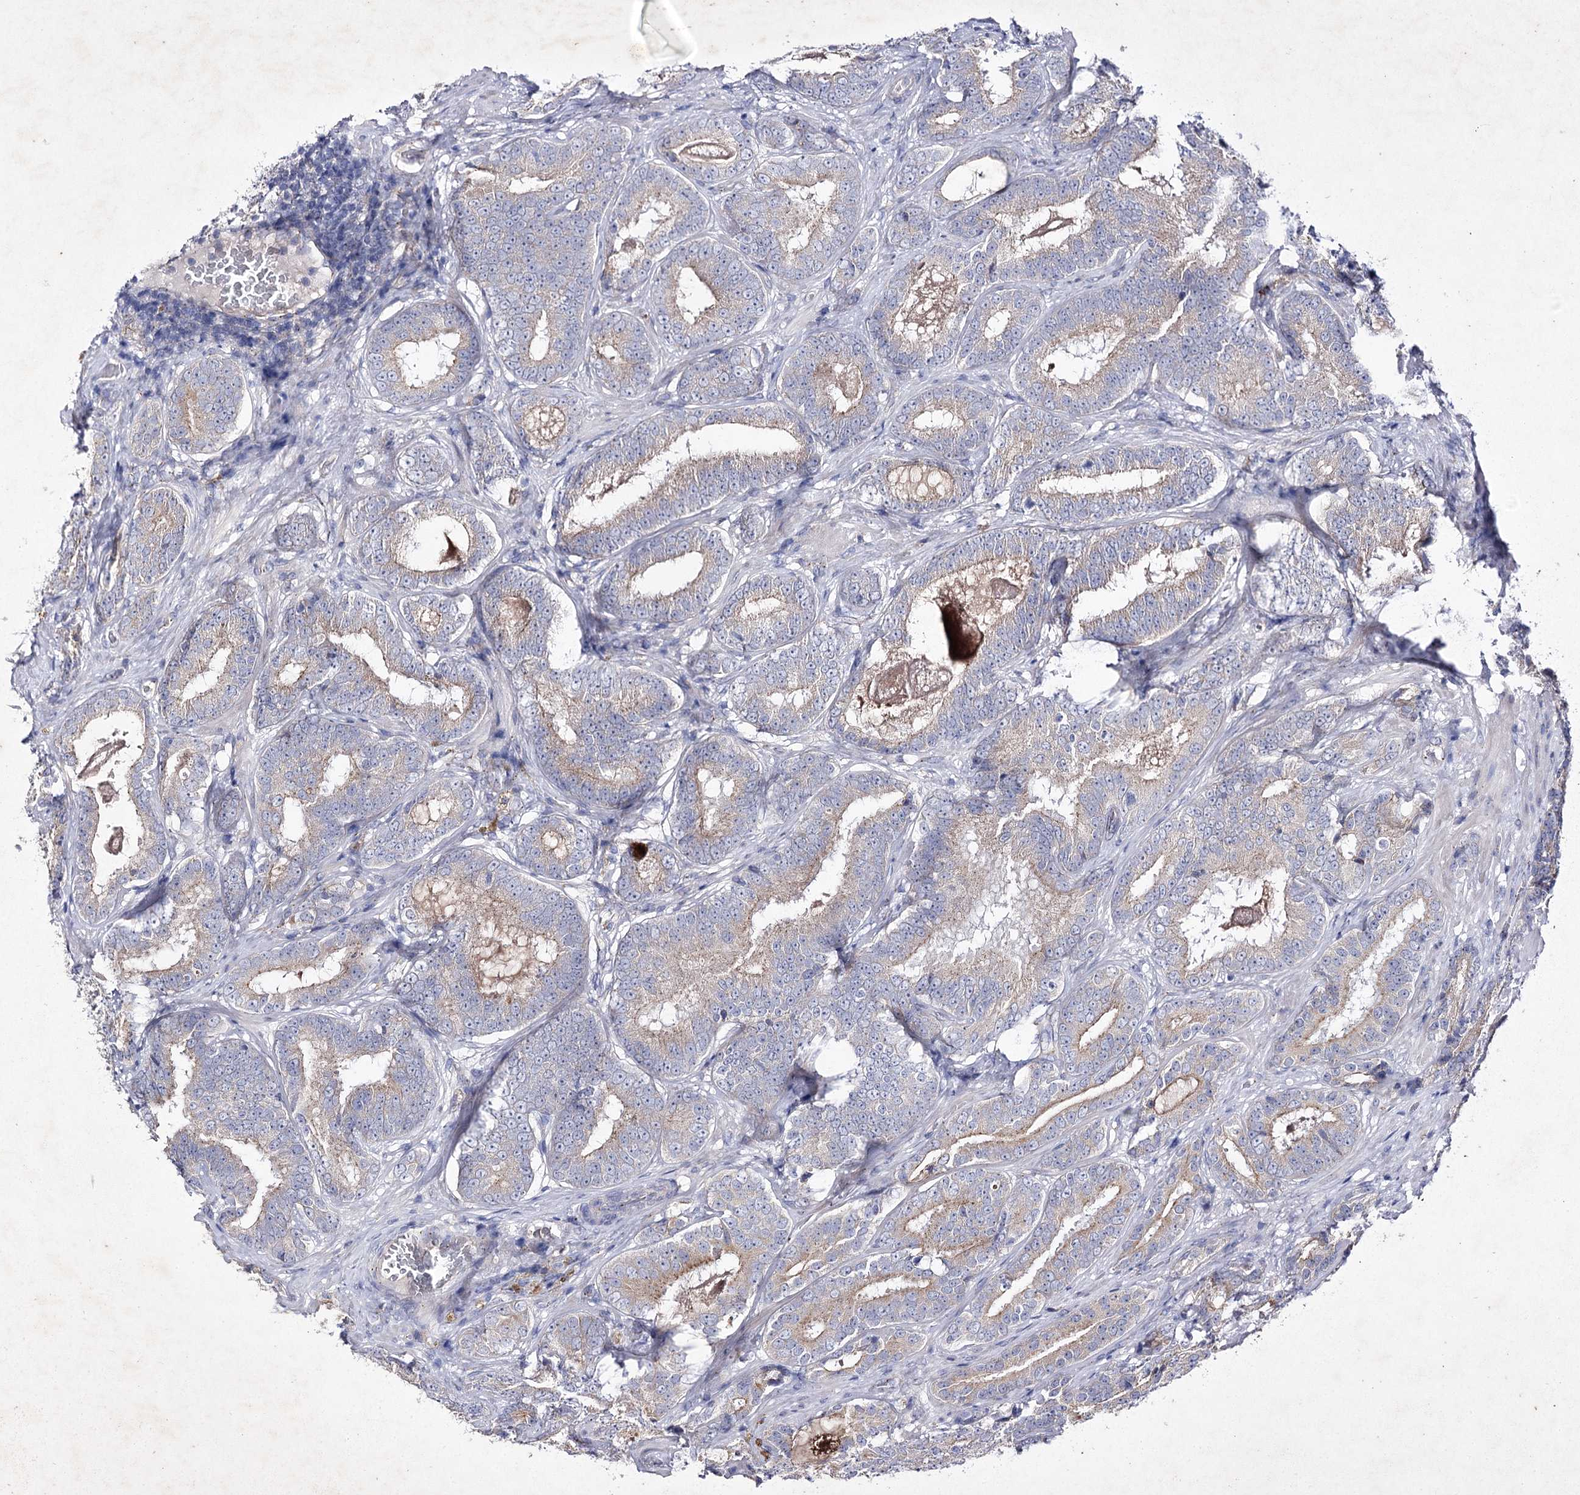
{"staining": {"intensity": "negative", "quantity": "none", "location": "none"}, "tissue": "prostate cancer", "cell_type": "Tumor cells", "image_type": "cancer", "snomed": [{"axis": "morphology", "description": "Adenocarcinoma, High grade"}, {"axis": "topography", "description": "Prostate"}], "caption": "A micrograph of human prostate cancer is negative for staining in tumor cells.", "gene": "COX15", "patient": {"sex": "male", "age": 57}}